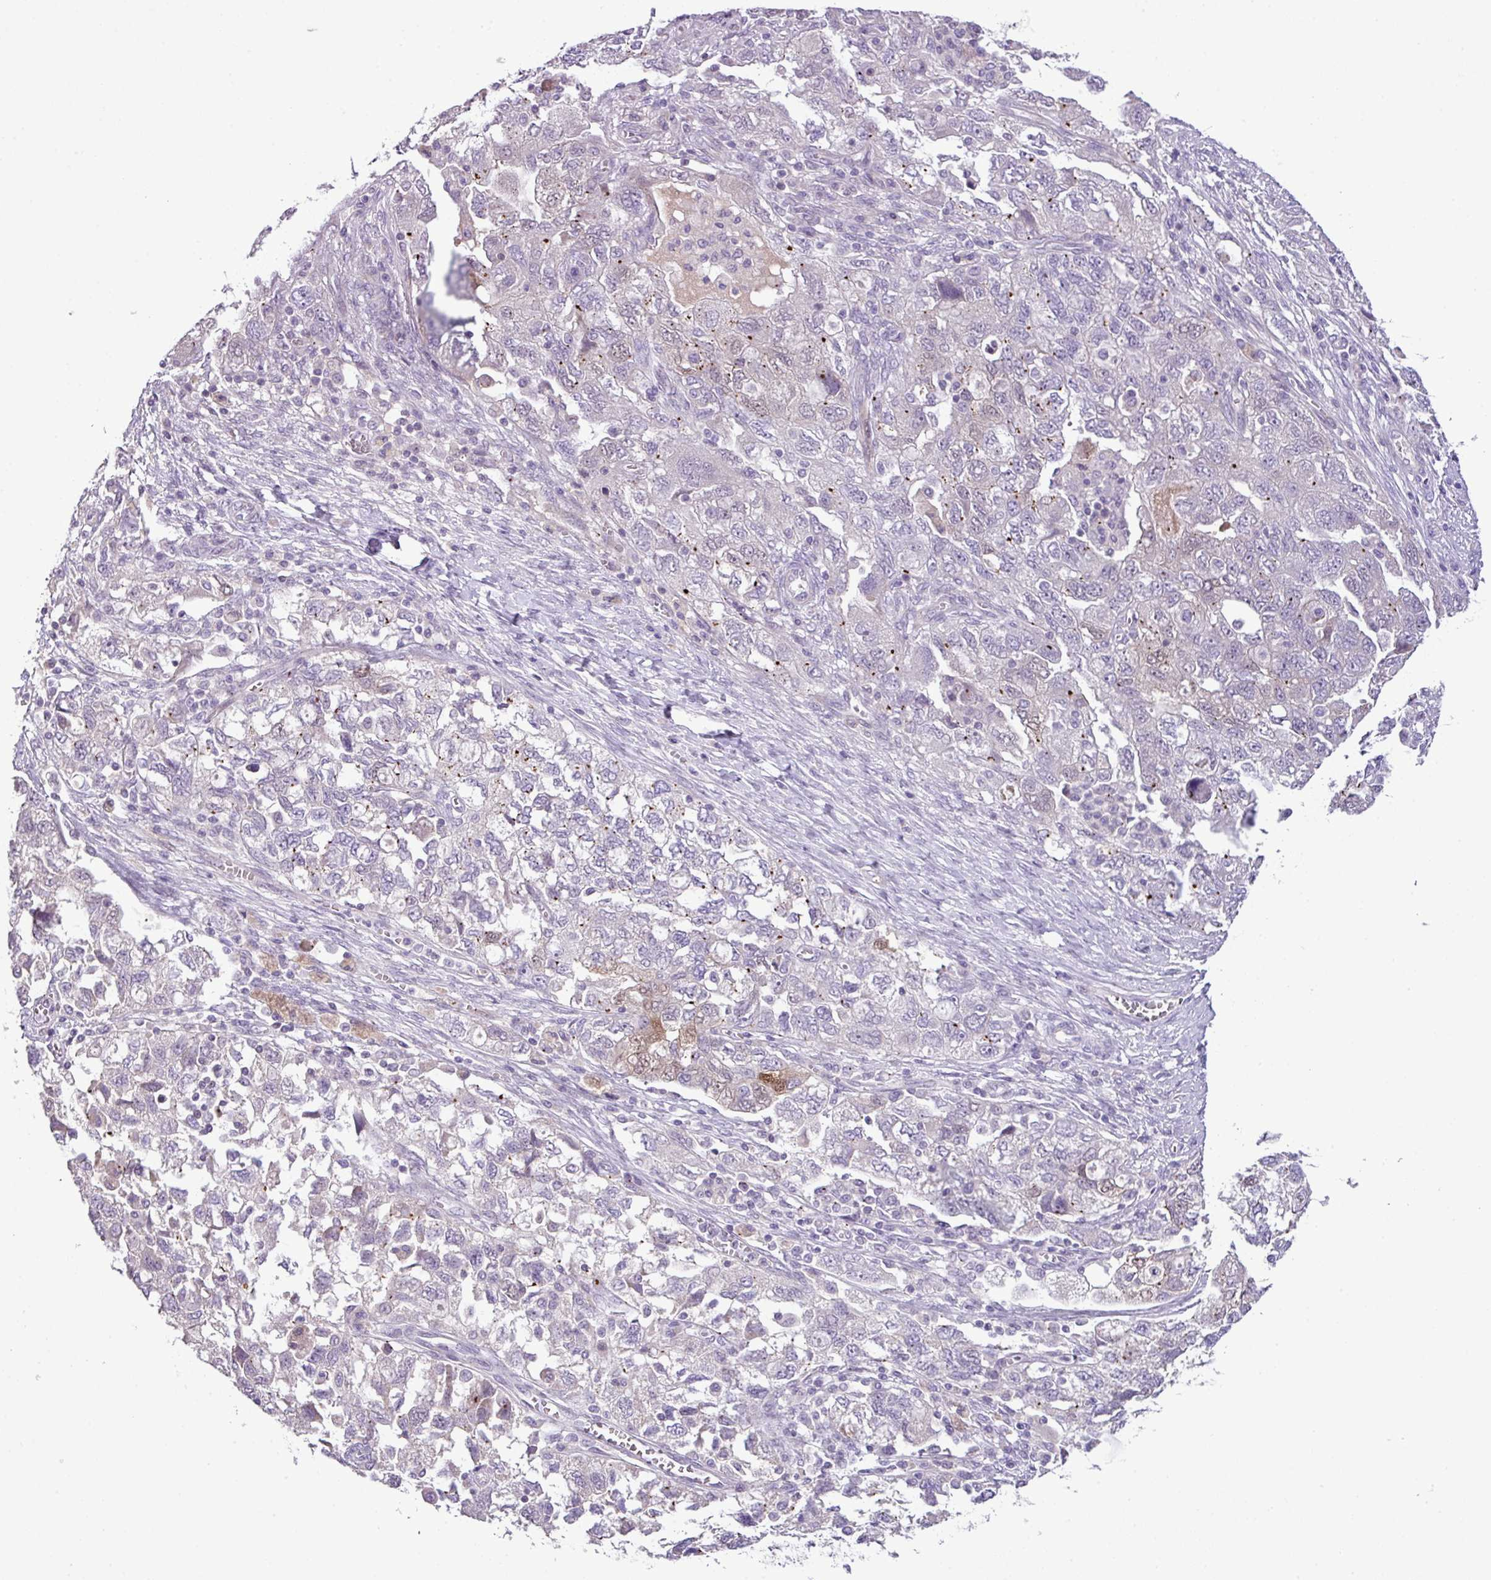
{"staining": {"intensity": "moderate", "quantity": "<25%", "location": "cytoplasmic/membranous"}, "tissue": "ovarian cancer", "cell_type": "Tumor cells", "image_type": "cancer", "snomed": [{"axis": "morphology", "description": "Carcinoma, NOS"}, {"axis": "morphology", "description": "Cystadenocarcinoma, serous, NOS"}, {"axis": "topography", "description": "Ovary"}], "caption": "Ovarian cancer tissue shows moderate cytoplasmic/membranous expression in about <25% of tumor cells, visualized by immunohistochemistry.", "gene": "DNAJB13", "patient": {"sex": "female", "age": 69}}